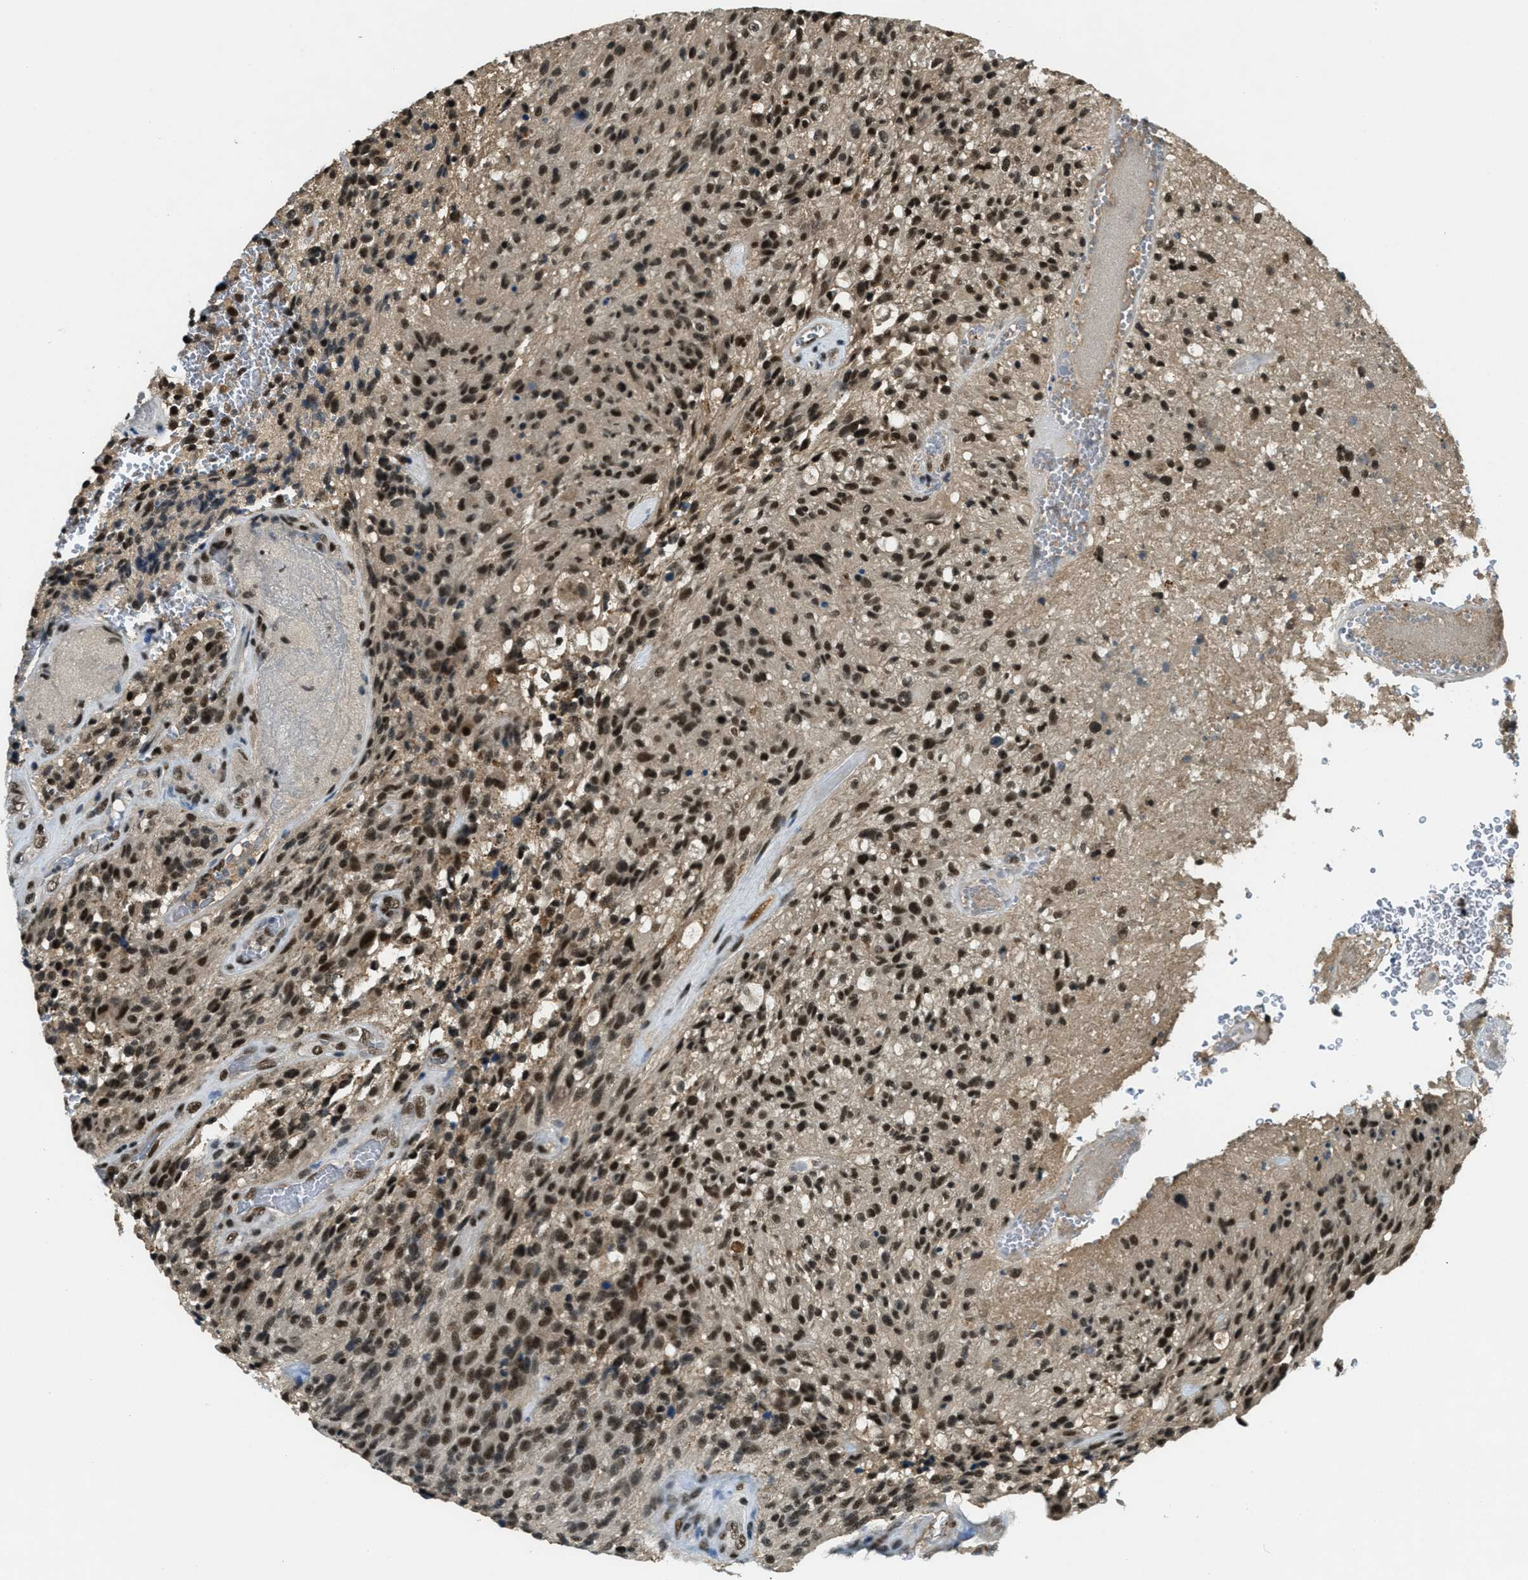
{"staining": {"intensity": "strong", "quantity": ">75%", "location": "nuclear"}, "tissue": "glioma", "cell_type": "Tumor cells", "image_type": "cancer", "snomed": [{"axis": "morphology", "description": "Normal tissue, NOS"}, {"axis": "morphology", "description": "Glioma, malignant, High grade"}, {"axis": "topography", "description": "Cerebral cortex"}], "caption": "Brown immunohistochemical staining in glioma displays strong nuclear staining in about >75% of tumor cells. (Brightfield microscopy of DAB IHC at high magnification).", "gene": "ZNF148", "patient": {"sex": "male", "age": 56}}